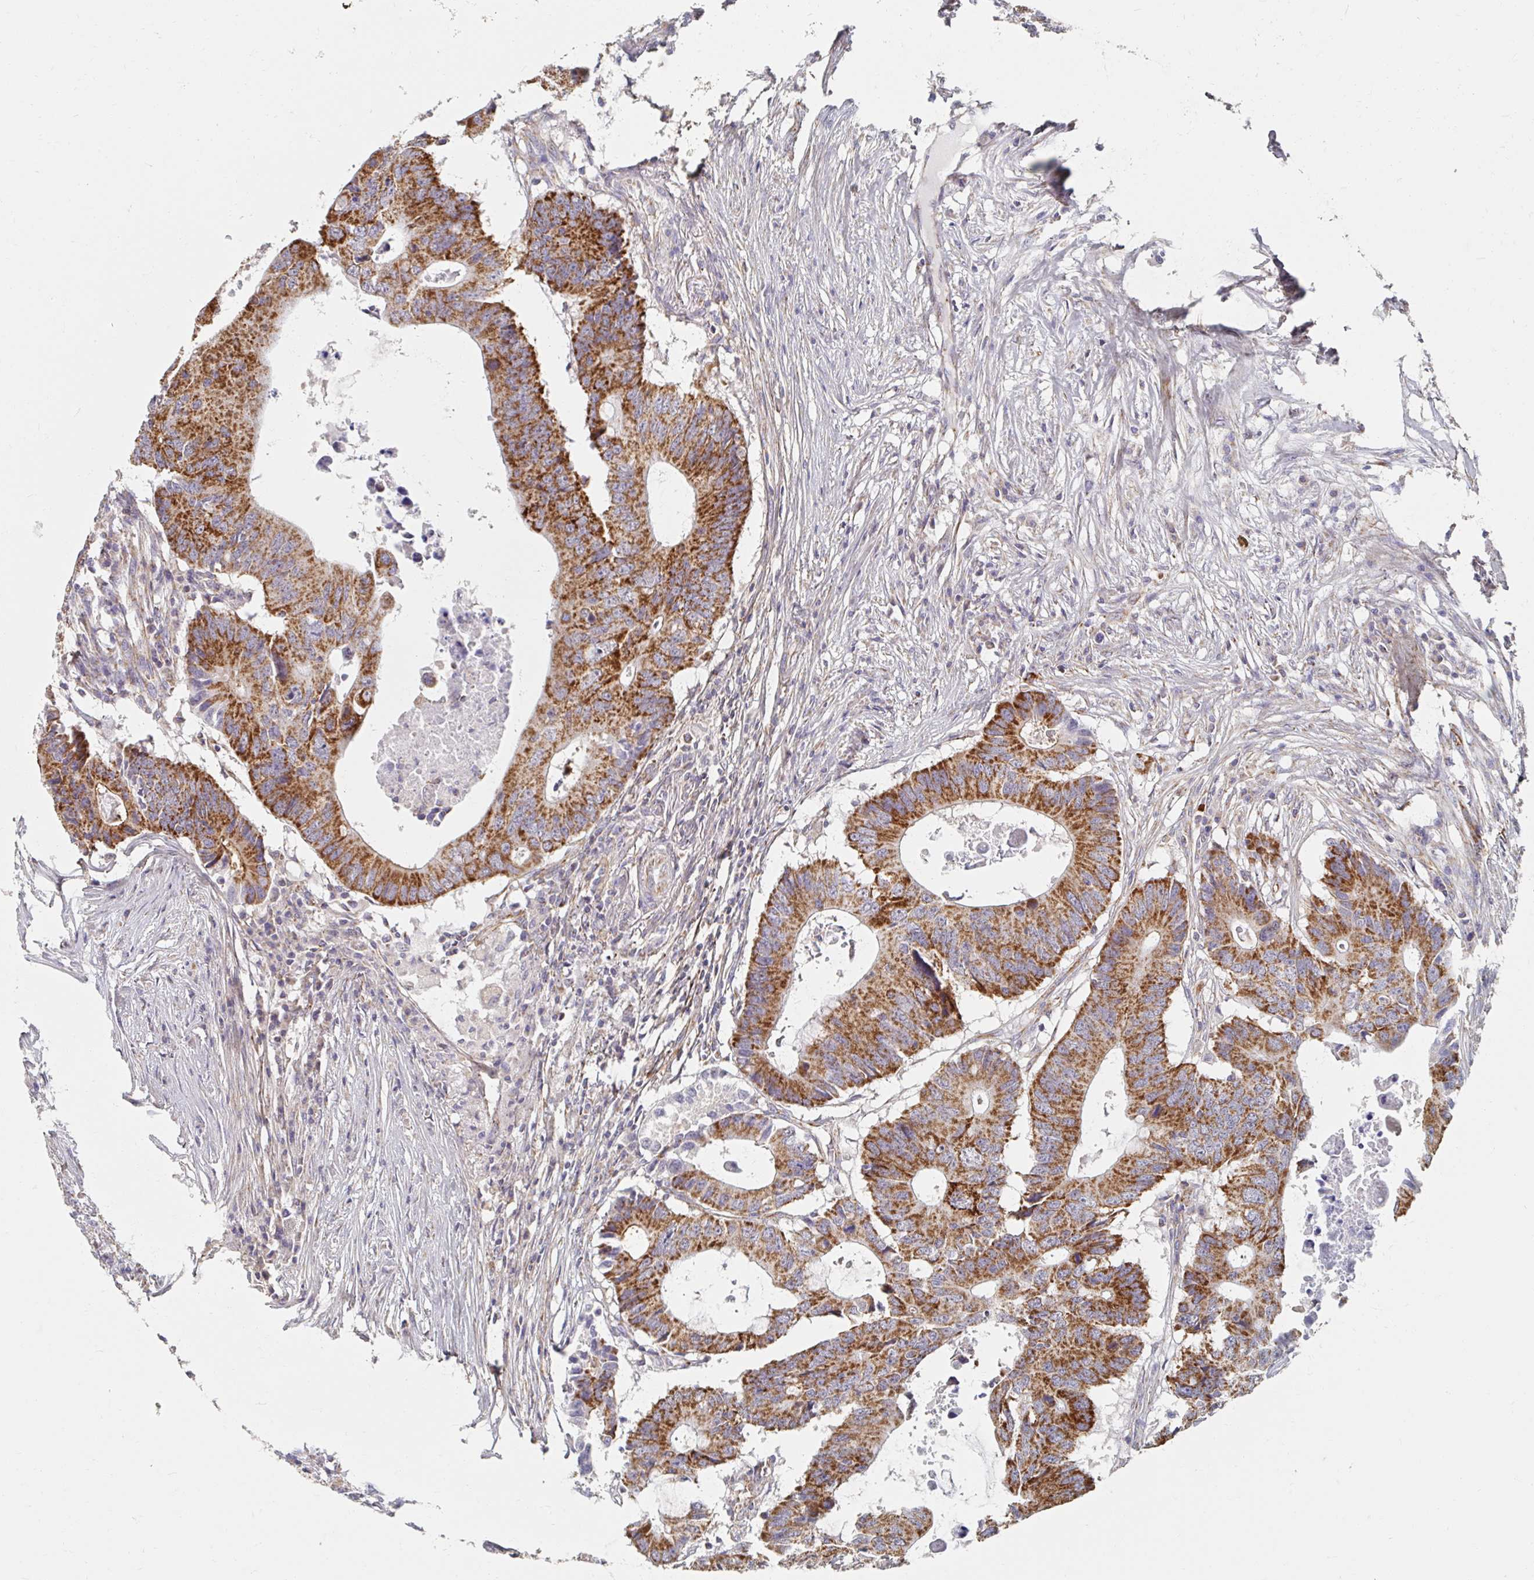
{"staining": {"intensity": "strong", "quantity": ">75%", "location": "cytoplasmic/membranous"}, "tissue": "colorectal cancer", "cell_type": "Tumor cells", "image_type": "cancer", "snomed": [{"axis": "morphology", "description": "Adenocarcinoma, NOS"}, {"axis": "topography", "description": "Colon"}], "caption": "This photomicrograph displays immunohistochemistry (IHC) staining of human adenocarcinoma (colorectal), with high strong cytoplasmic/membranous positivity in approximately >75% of tumor cells.", "gene": "MAVS", "patient": {"sex": "male", "age": 71}}